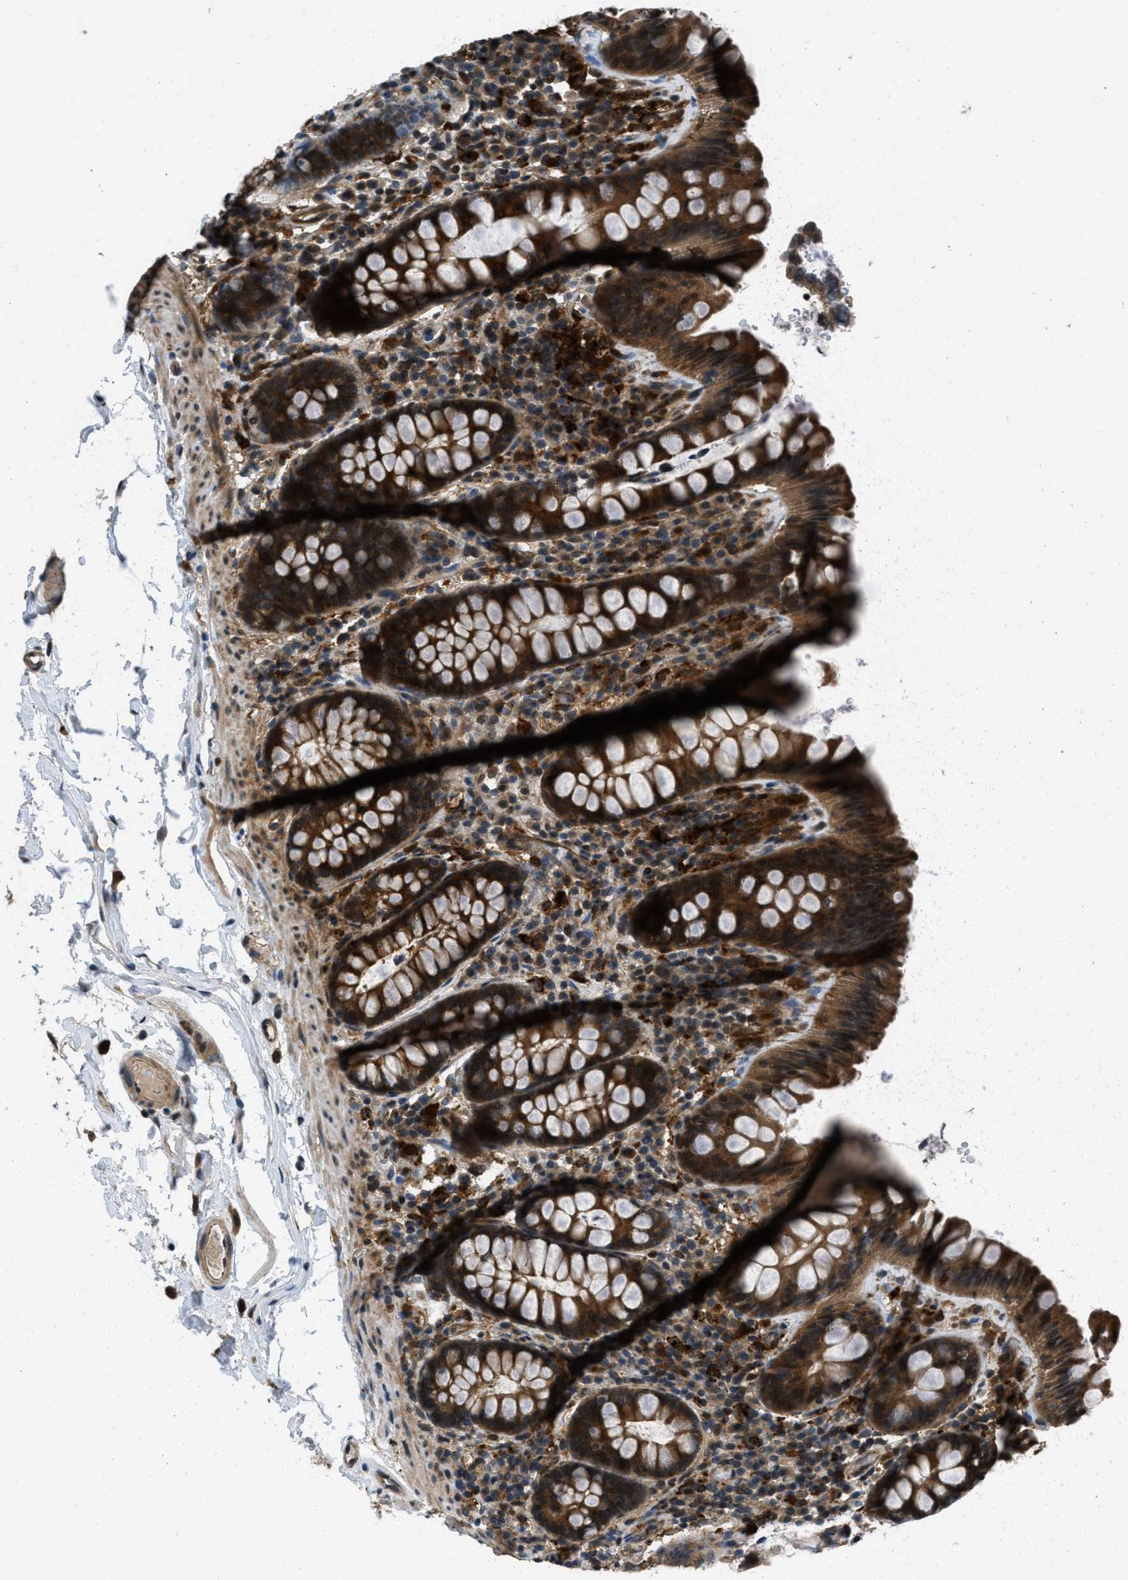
{"staining": {"intensity": "moderate", "quantity": ">75%", "location": "cytoplasmic/membranous"}, "tissue": "colon", "cell_type": "Endothelial cells", "image_type": "normal", "snomed": [{"axis": "morphology", "description": "Normal tissue, NOS"}, {"axis": "topography", "description": "Colon"}], "caption": "Endothelial cells exhibit medium levels of moderate cytoplasmic/membranous expression in about >75% of cells in unremarkable human colon. The protein is shown in brown color, while the nuclei are stained blue.", "gene": "EPSTI1", "patient": {"sex": "female", "age": 80}}